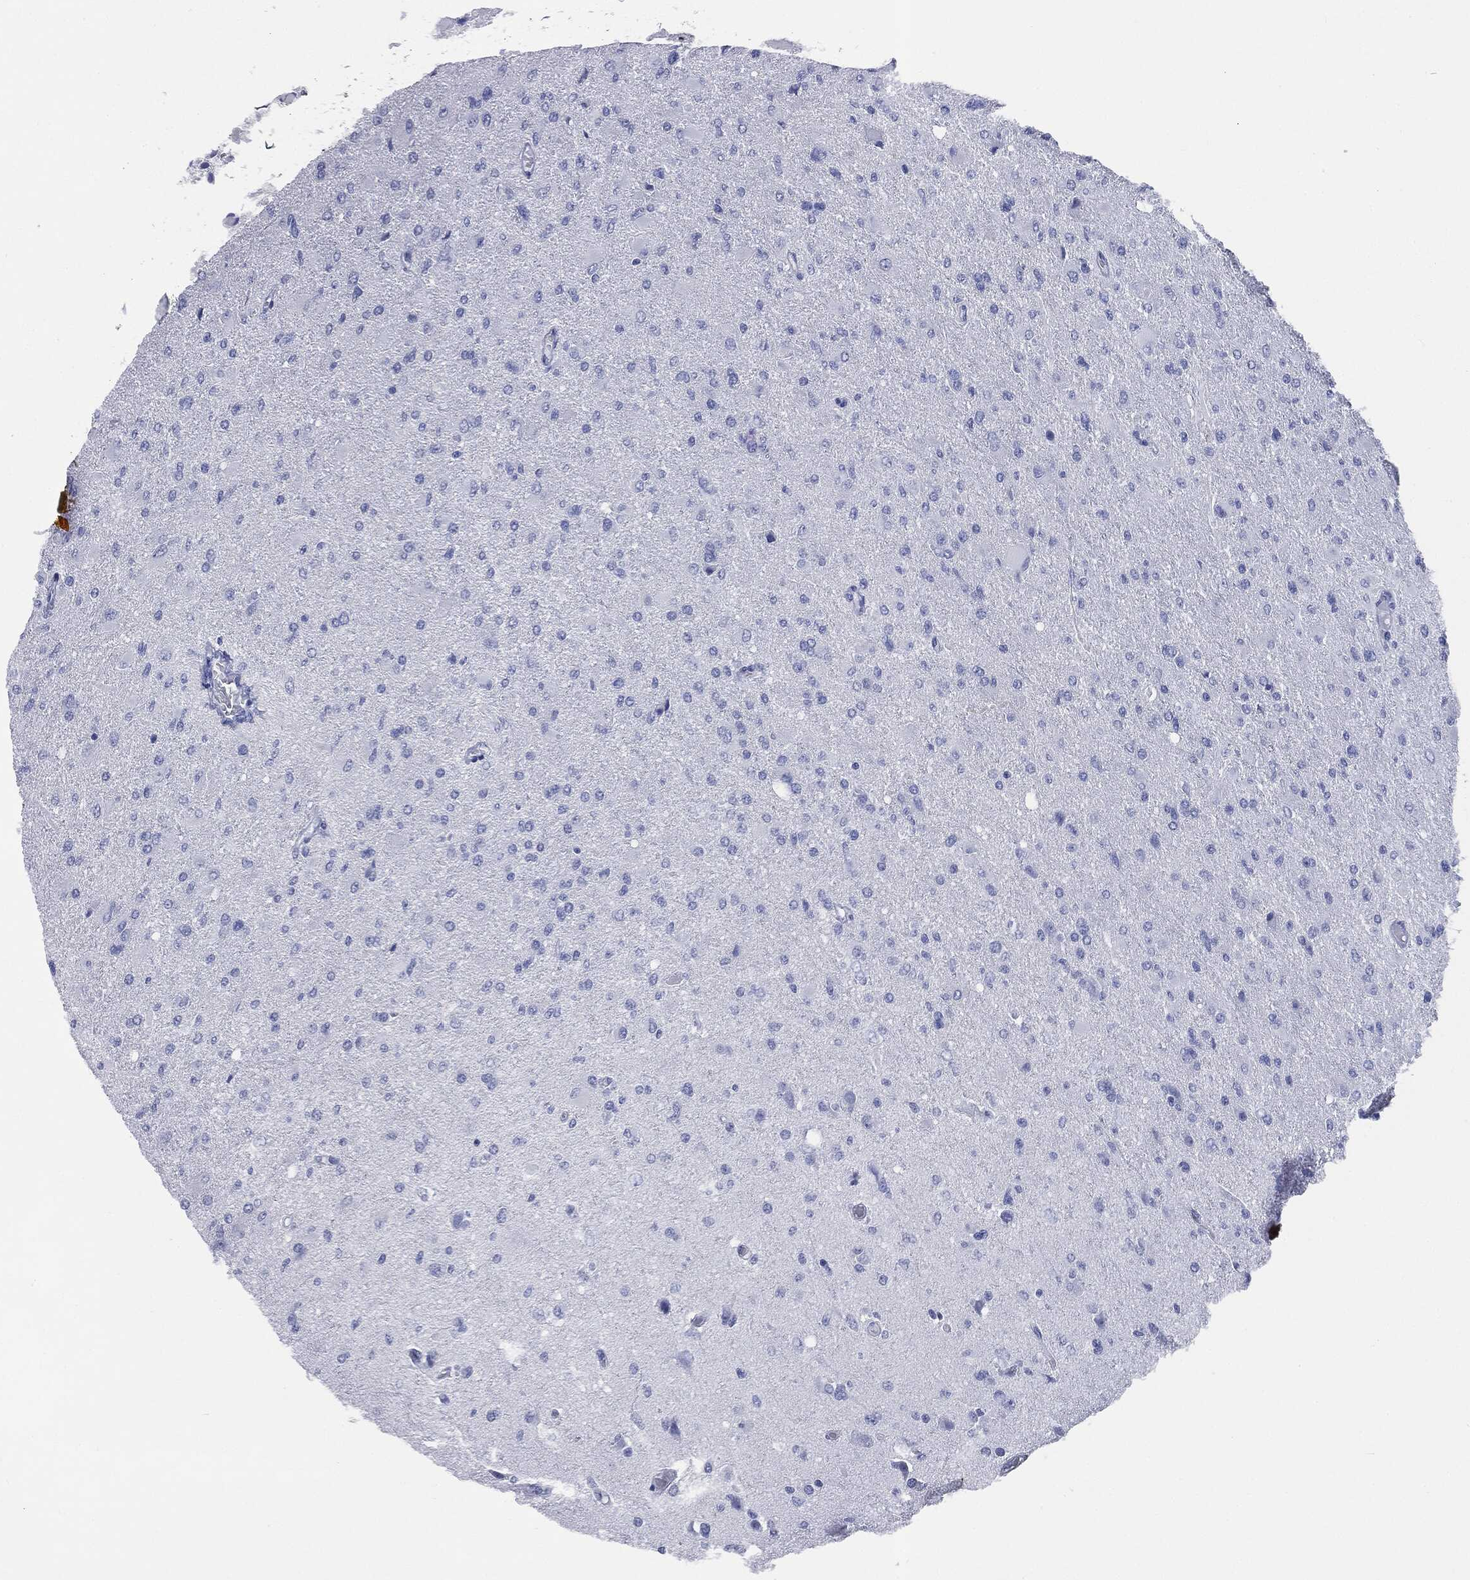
{"staining": {"intensity": "negative", "quantity": "none", "location": "none"}, "tissue": "glioma", "cell_type": "Tumor cells", "image_type": "cancer", "snomed": [{"axis": "morphology", "description": "Glioma, malignant, High grade"}, {"axis": "topography", "description": "Cerebral cortex"}], "caption": "Histopathology image shows no significant protein expression in tumor cells of glioma.", "gene": "ATP2A1", "patient": {"sex": "female", "age": 36}}